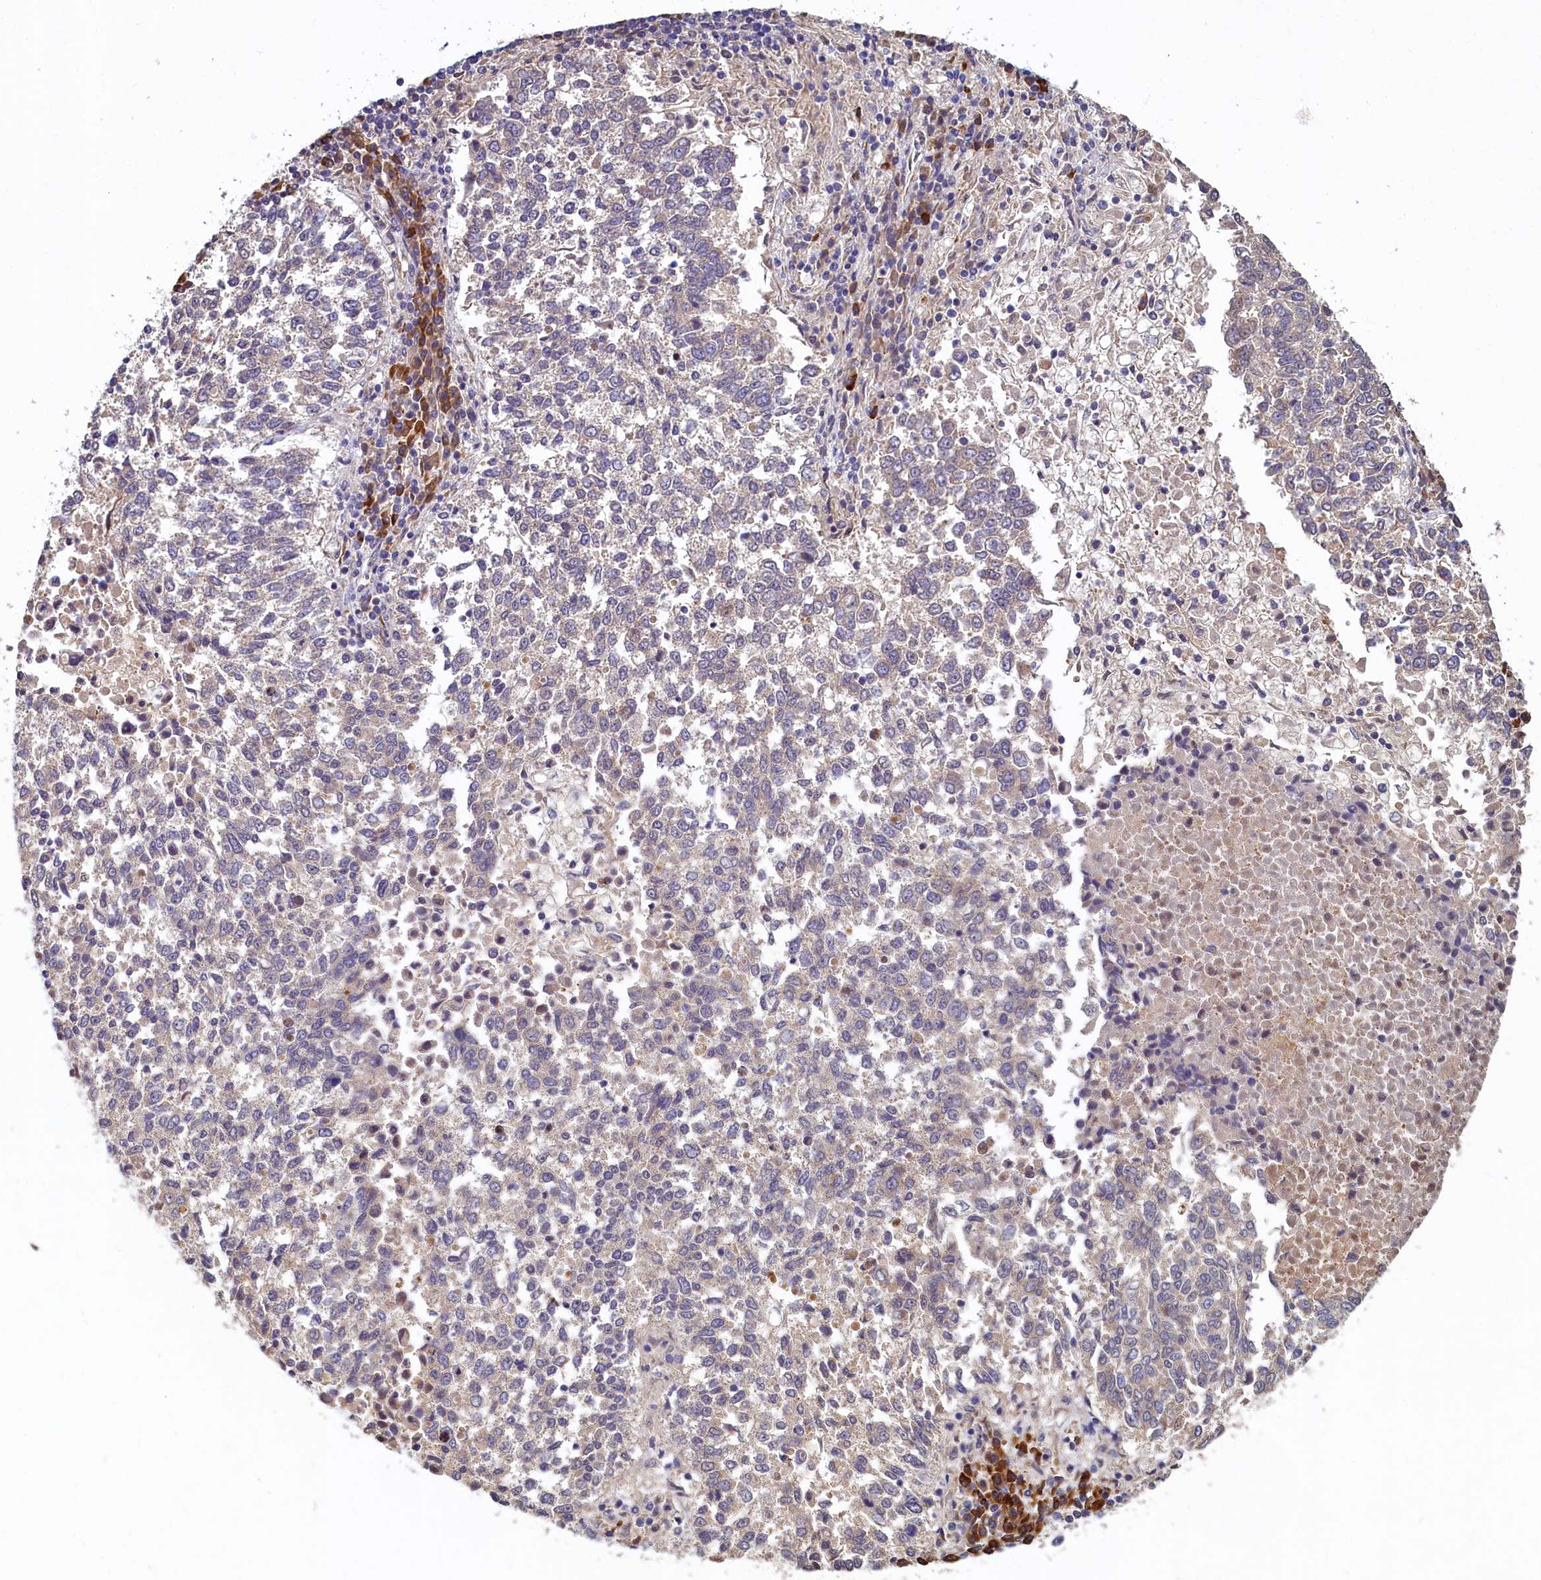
{"staining": {"intensity": "negative", "quantity": "none", "location": "none"}, "tissue": "lung cancer", "cell_type": "Tumor cells", "image_type": "cancer", "snomed": [{"axis": "morphology", "description": "Squamous cell carcinoma, NOS"}, {"axis": "topography", "description": "Lung"}], "caption": "Immunohistochemical staining of human lung cancer exhibits no significant staining in tumor cells. (DAB IHC visualized using brightfield microscopy, high magnification).", "gene": "SLC16A14", "patient": {"sex": "male", "age": 73}}